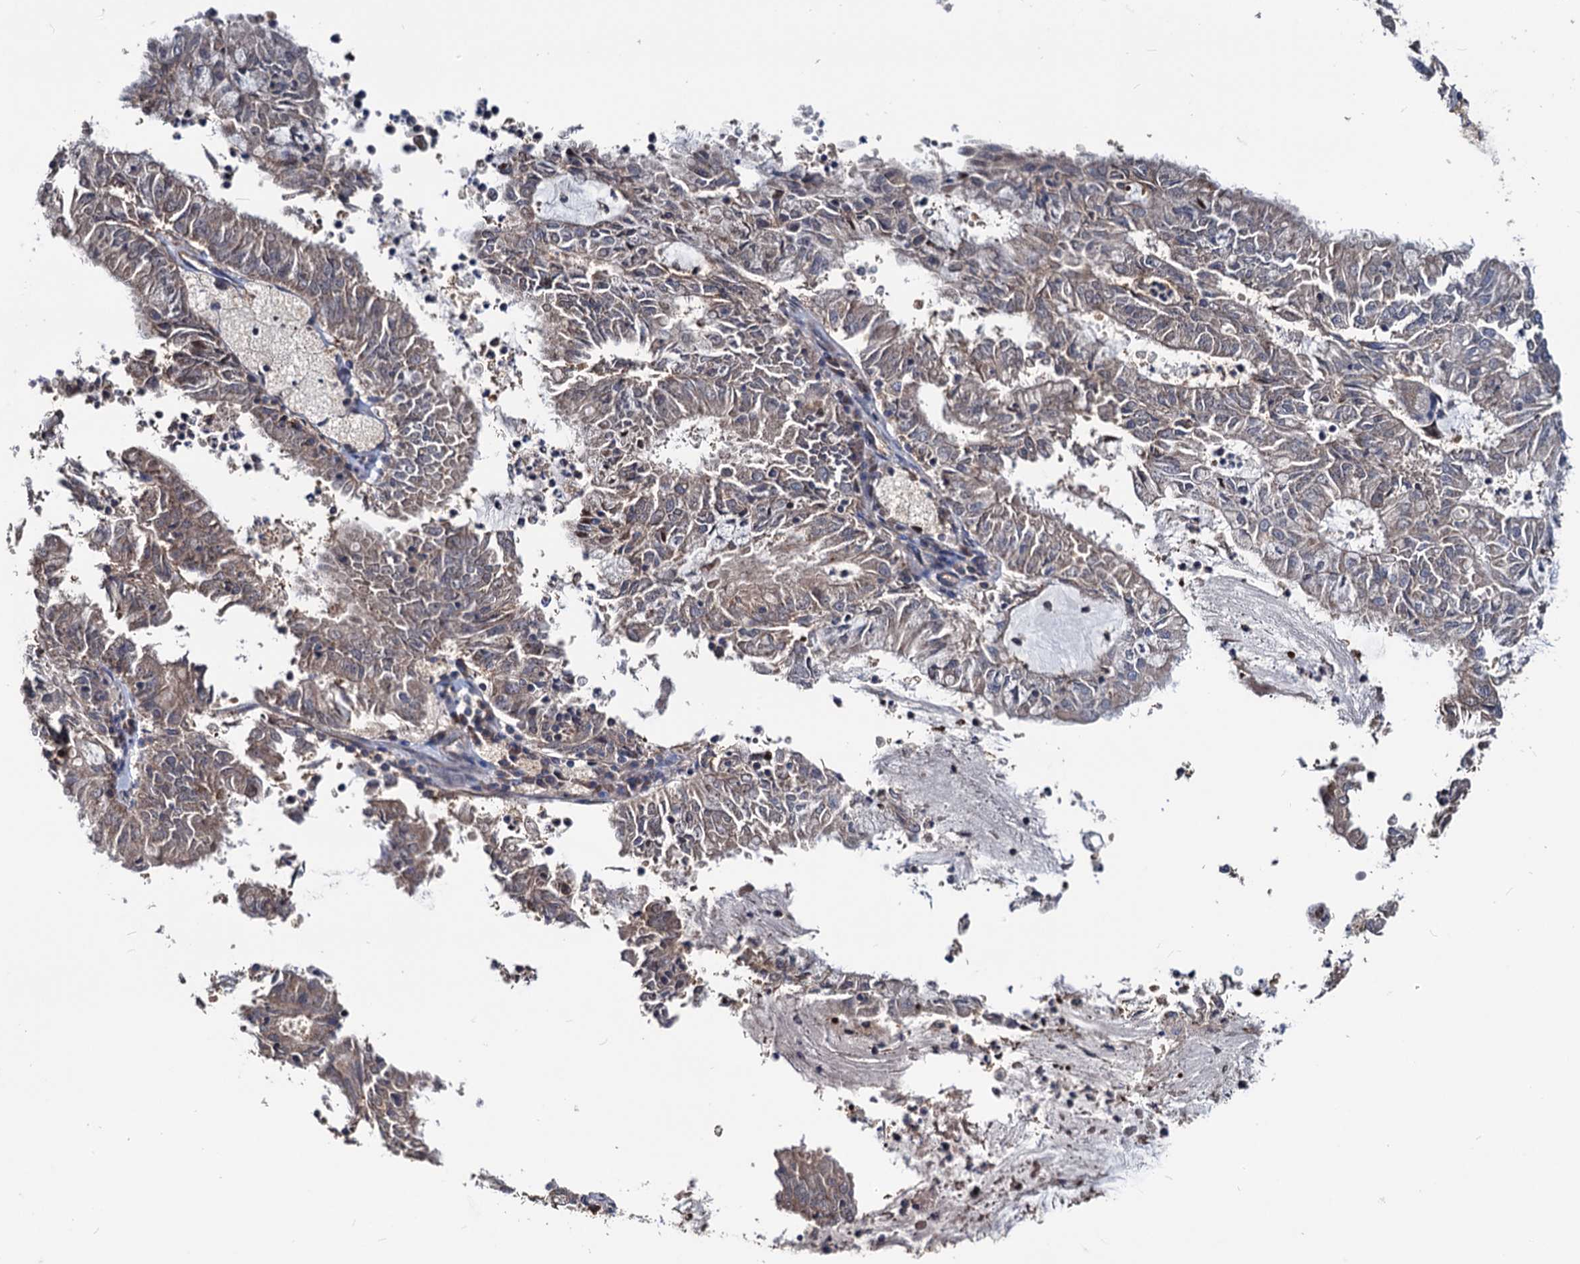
{"staining": {"intensity": "weak", "quantity": "25%-75%", "location": "cytoplasmic/membranous"}, "tissue": "endometrial cancer", "cell_type": "Tumor cells", "image_type": "cancer", "snomed": [{"axis": "morphology", "description": "Adenocarcinoma, NOS"}, {"axis": "topography", "description": "Endometrium"}], "caption": "Human endometrial adenocarcinoma stained with a protein marker displays weak staining in tumor cells.", "gene": "IDI1", "patient": {"sex": "female", "age": 57}}